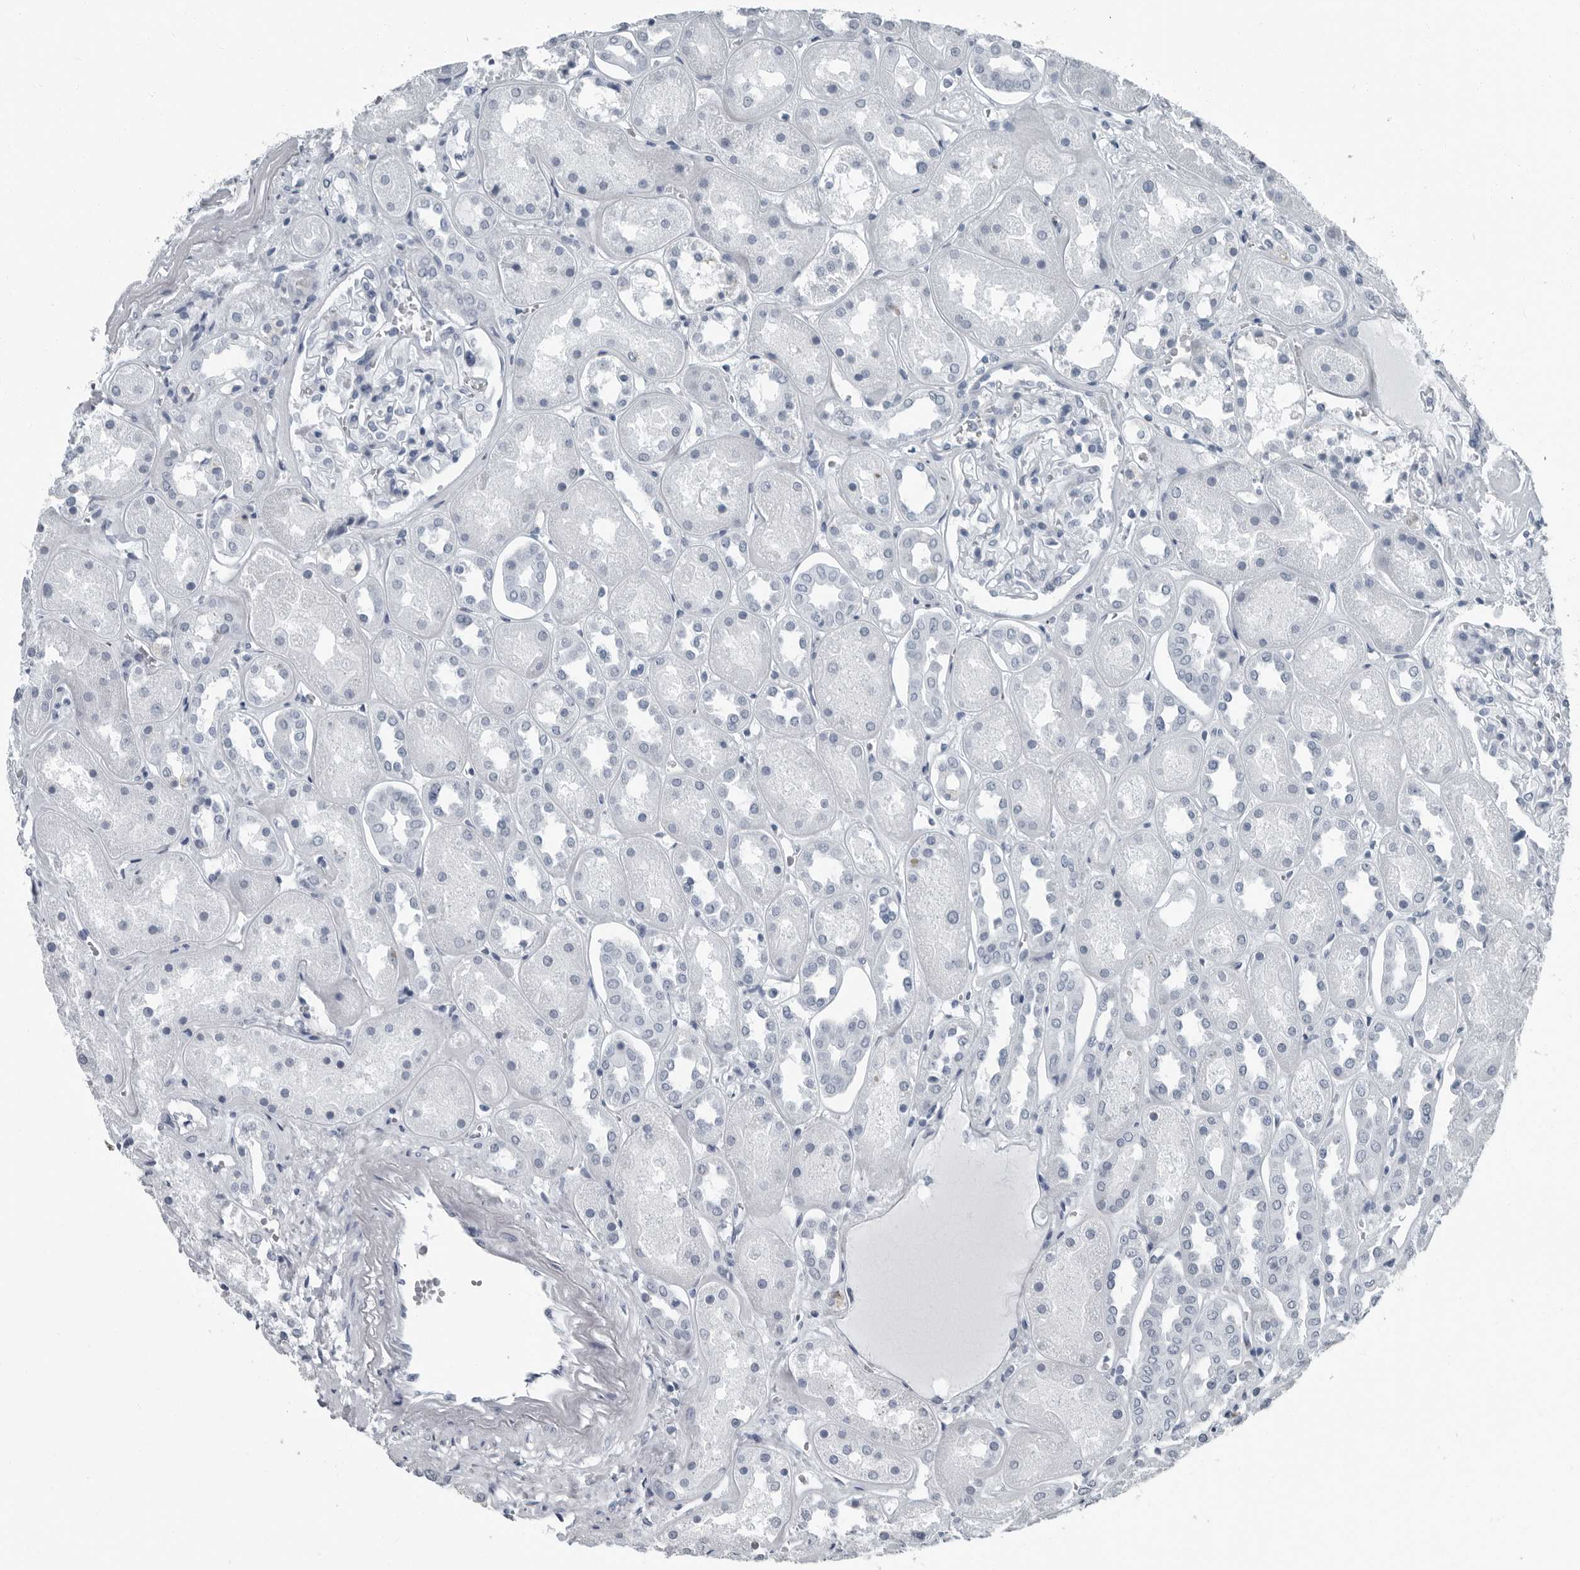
{"staining": {"intensity": "negative", "quantity": "none", "location": "none"}, "tissue": "kidney", "cell_type": "Cells in glomeruli", "image_type": "normal", "snomed": [{"axis": "morphology", "description": "Normal tissue, NOS"}, {"axis": "topography", "description": "Kidney"}], "caption": "An image of kidney stained for a protein shows no brown staining in cells in glomeruli. (Brightfield microscopy of DAB (3,3'-diaminobenzidine) immunohistochemistry at high magnification).", "gene": "PRSS1", "patient": {"sex": "male", "age": 70}}